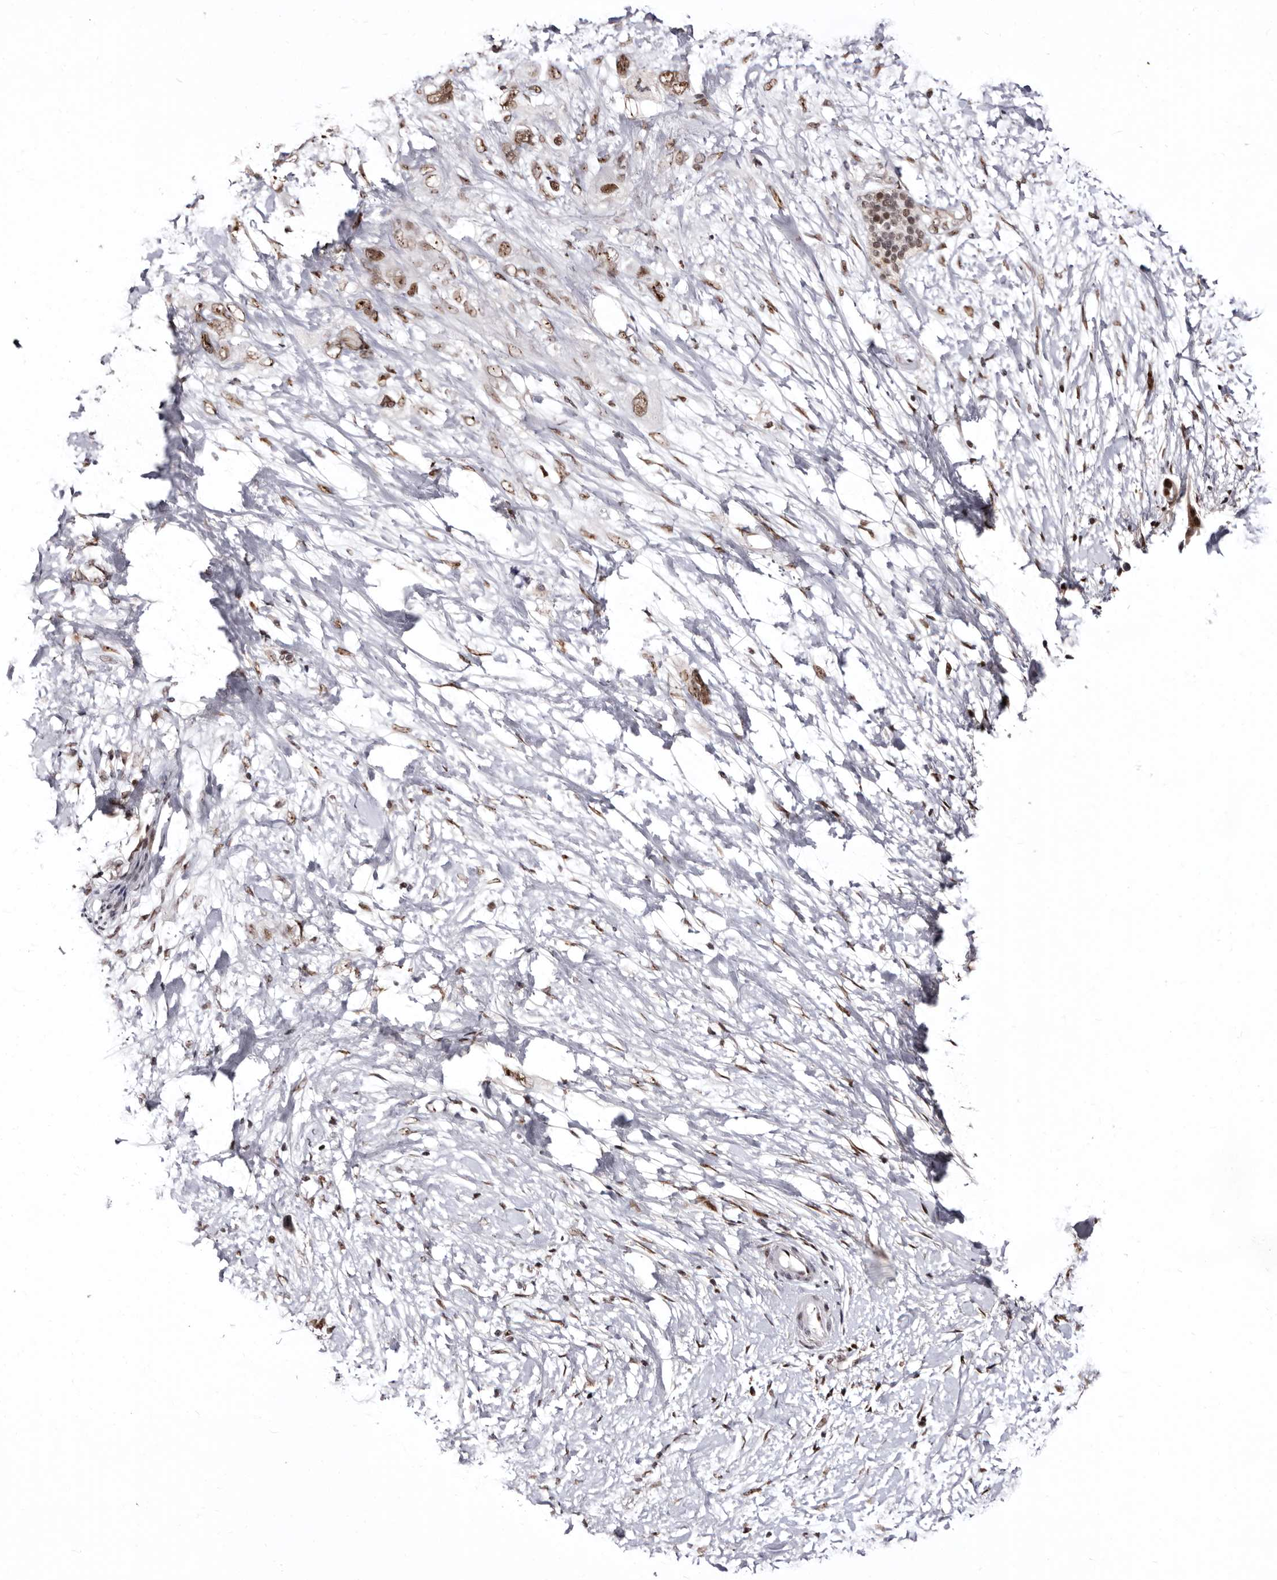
{"staining": {"intensity": "moderate", "quantity": ">75%", "location": "nuclear"}, "tissue": "pancreatic cancer", "cell_type": "Tumor cells", "image_type": "cancer", "snomed": [{"axis": "morphology", "description": "Adenocarcinoma, NOS"}, {"axis": "topography", "description": "Pancreas"}], "caption": "Human pancreatic cancer (adenocarcinoma) stained with a brown dye exhibits moderate nuclear positive expression in approximately >75% of tumor cells.", "gene": "ANAPC11", "patient": {"sex": "female", "age": 56}}